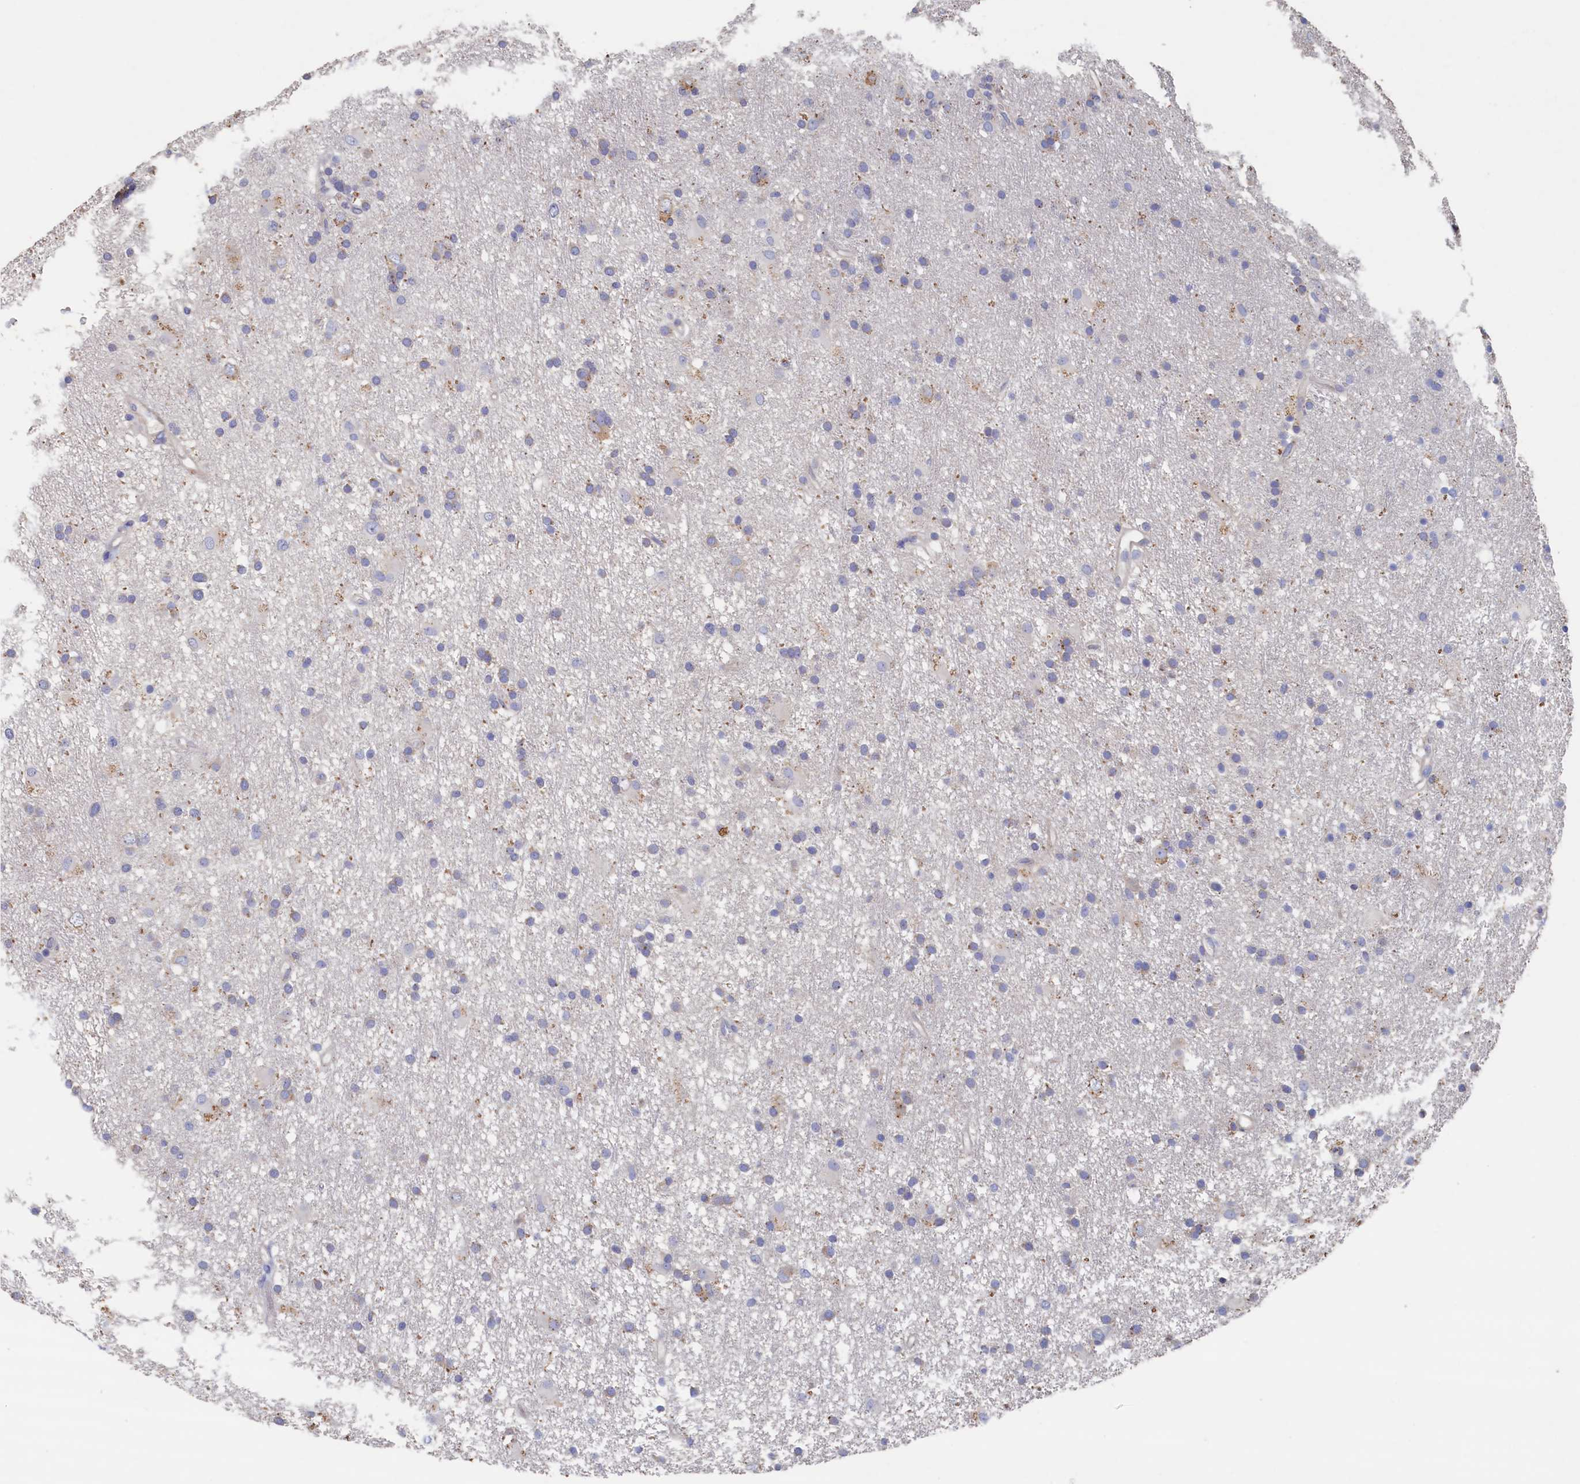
{"staining": {"intensity": "weak", "quantity": "<25%", "location": "cytoplasmic/membranous"}, "tissue": "glioma", "cell_type": "Tumor cells", "image_type": "cancer", "snomed": [{"axis": "morphology", "description": "Glioma, malignant, High grade"}, {"axis": "topography", "description": "Brain"}], "caption": "Tumor cells are negative for brown protein staining in glioma.", "gene": "CBLIF", "patient": {"sex": "male", "age": 77}}